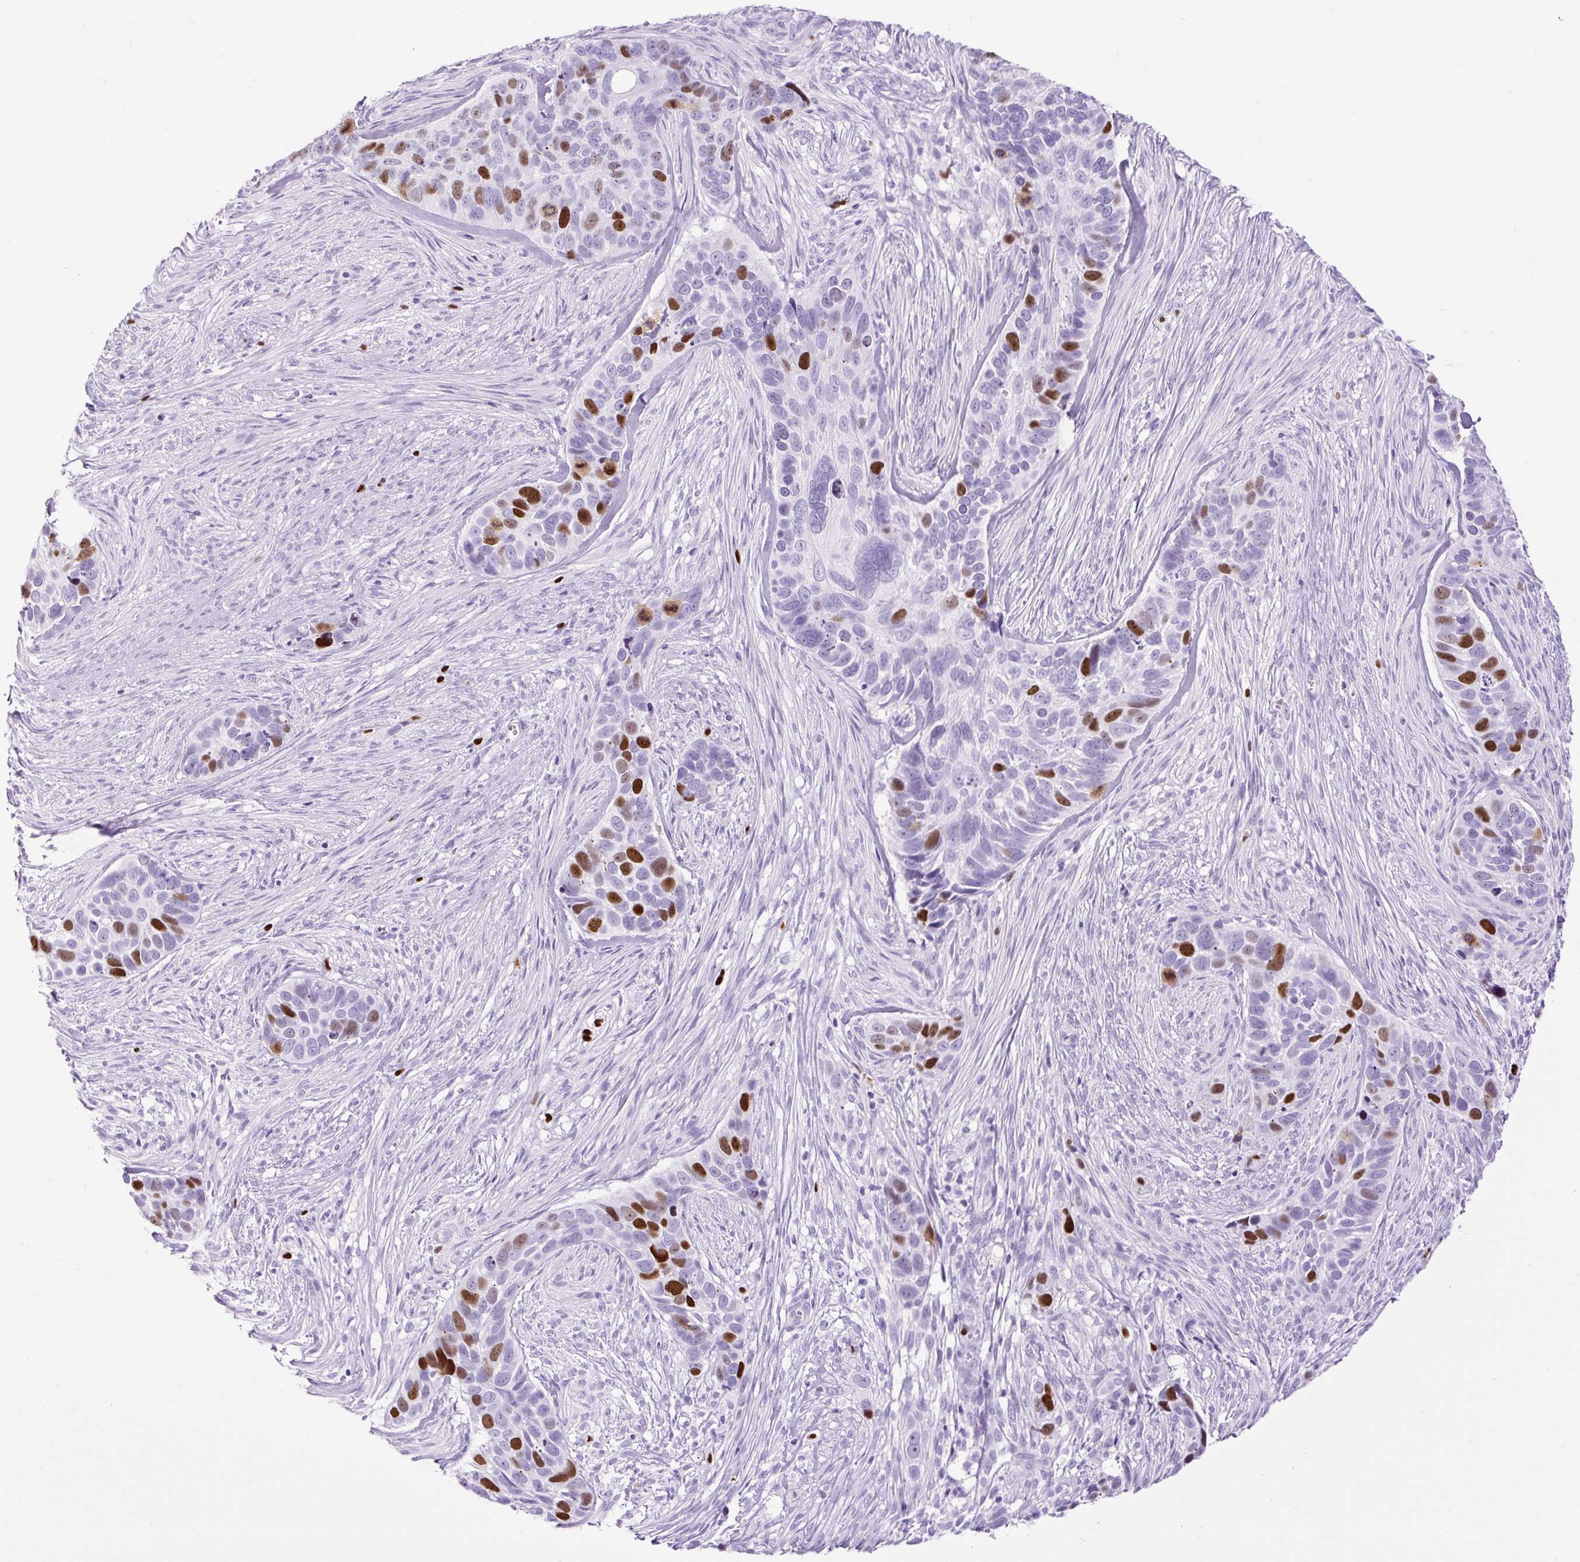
{"staining": {"intensity": "strong", "quantity": "<25%", "location": "nuclear"}, "tissue": "skin cancer", "cell_type": "Tumor cells", "image_type": "cancer", "snomed": [{"axis": "morphology", "description": "Basal cell carcinoma"}, {"axis": "topography", "description": "Skin"}], "caption": "Approximately <25% of tumor cells in skin basal cell carcinoma demonstrate strong nuclear protein positivity as visualized by brown immunohistochemical staining.", "gene": "RACGAP1", "patient": {"sex": "female", "age": 82}}